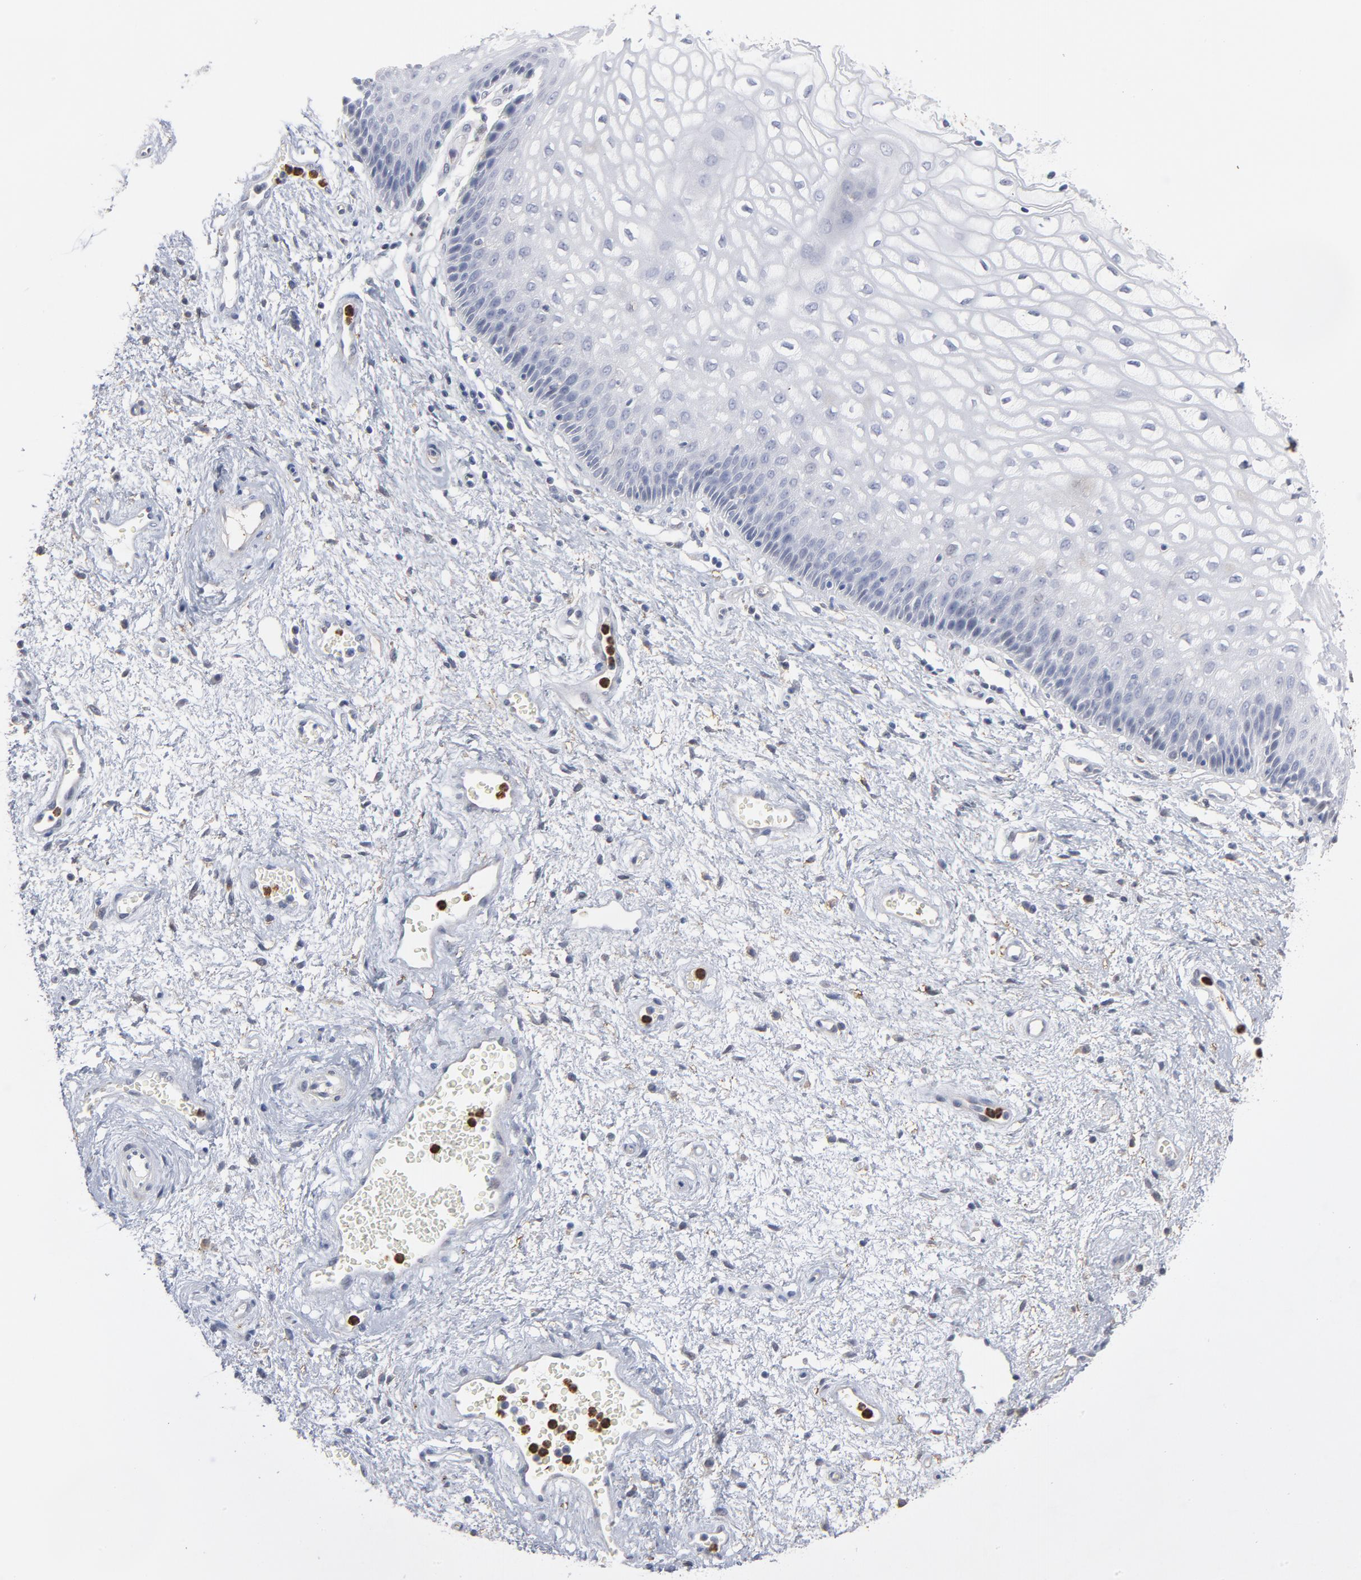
{"staining": {"intensity": "weak", "quantity": "<25%", "location": "nuclear"}, "tissue": "vagina", "cell_type": "Squamous epithelial cells", "image_type": "normal", "snomed": [{"axis": "morphology", "description": "Normal tissue, NOS"}, {"axis": "topography", "description": "Vagina"}], "caption": "Squamous epithelial cells are negative for protein expression in benign human vagina. (Stains: DAB (3,3'-diaminobenzidine) immunohistochemistry with hematoxylin counter stain, Microscopy: brightfield microscopy at high magnification).", "gene": "PNMA1", "patient": {"sex": "female", "age": 34}}